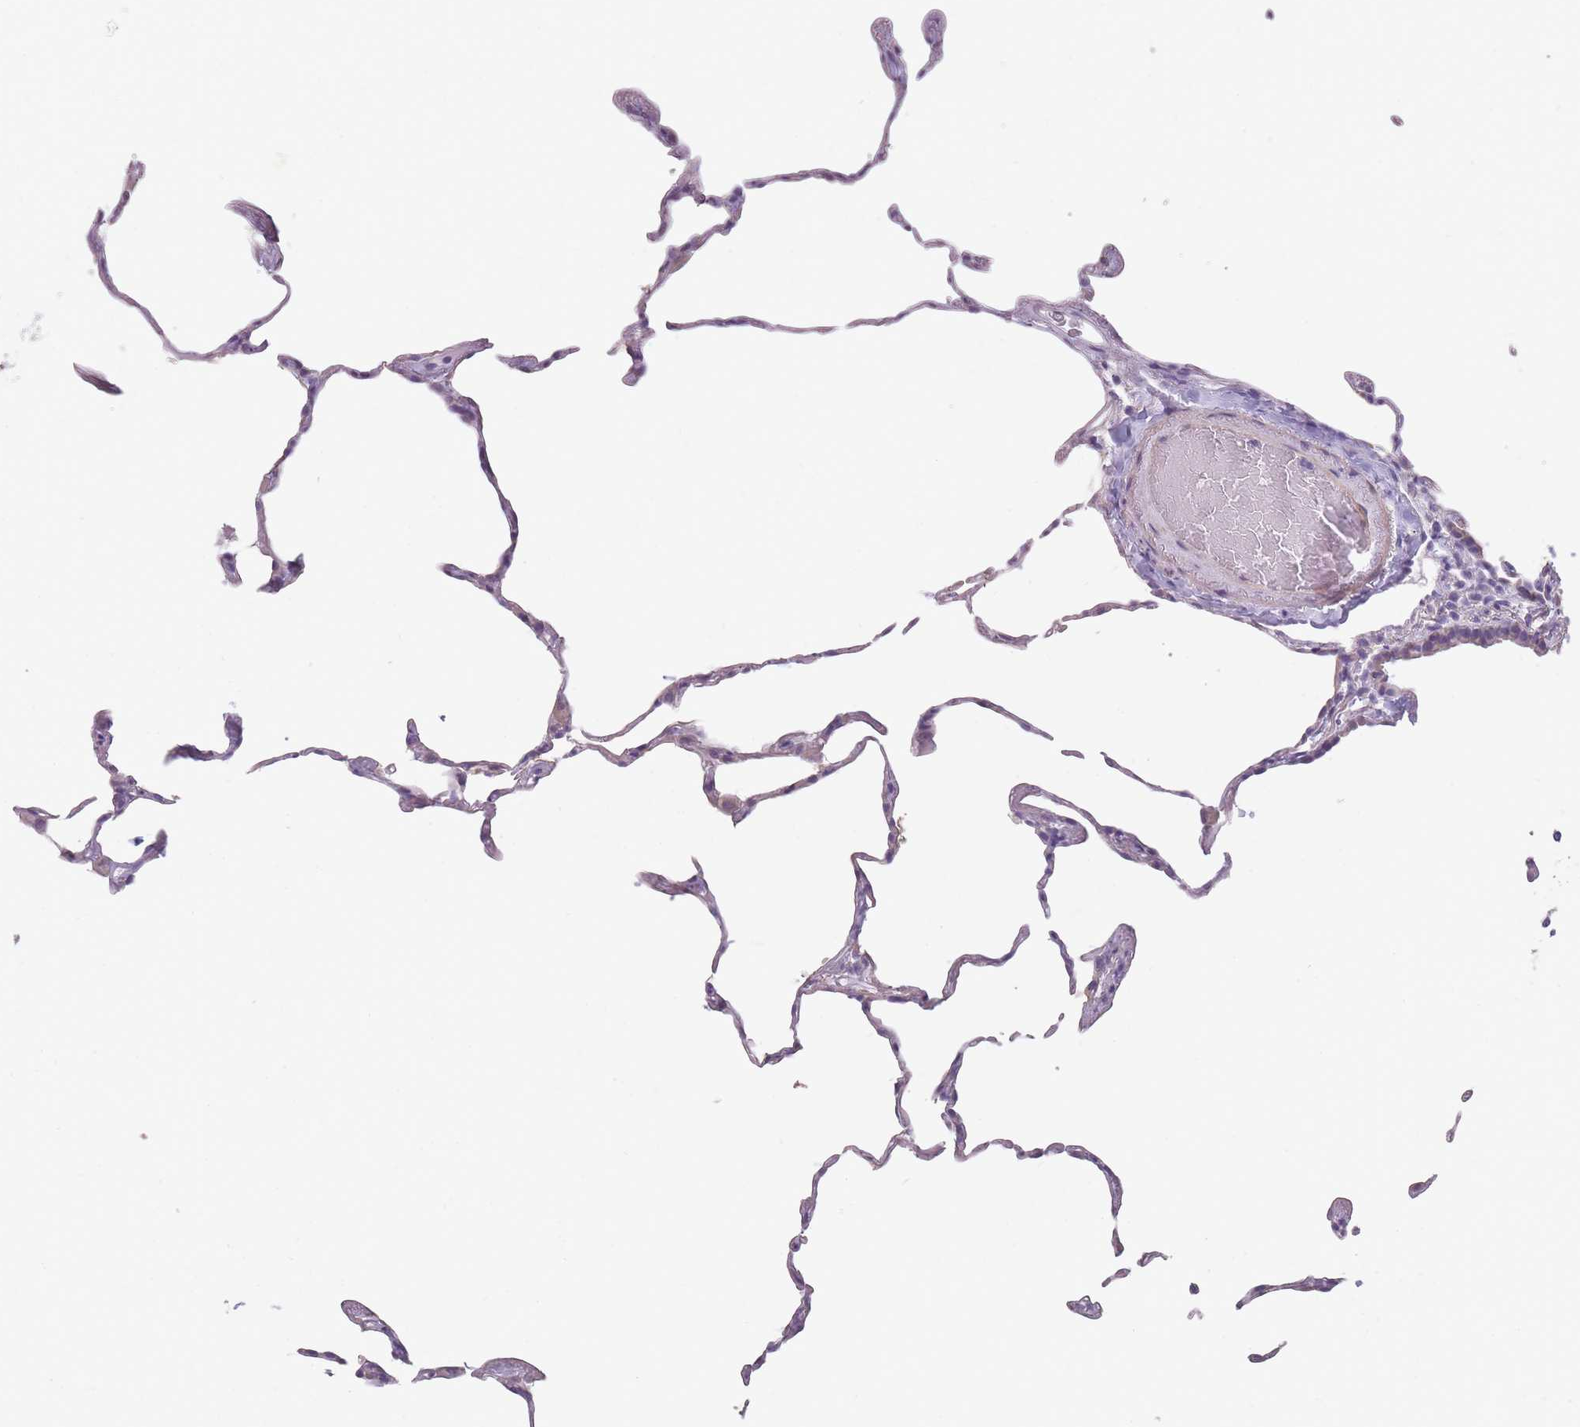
{"staining": {"intensity": "negative", "quantity": "none", "location": "none"}, "tissue": "lung", "cell_type": "Alveolar cells", "image_type": "normal", "snomed": [{"axis": "morphology", "description": "Normal tissue, NOS"}, {"axis": "topography", "description": "Lung"}], "caption": "Immunohistochemical staining of benign human lung shows no significant expression in alveolar cells.", "gene": "TMEM236", "patient": {"sex": "female", "age": 57}}